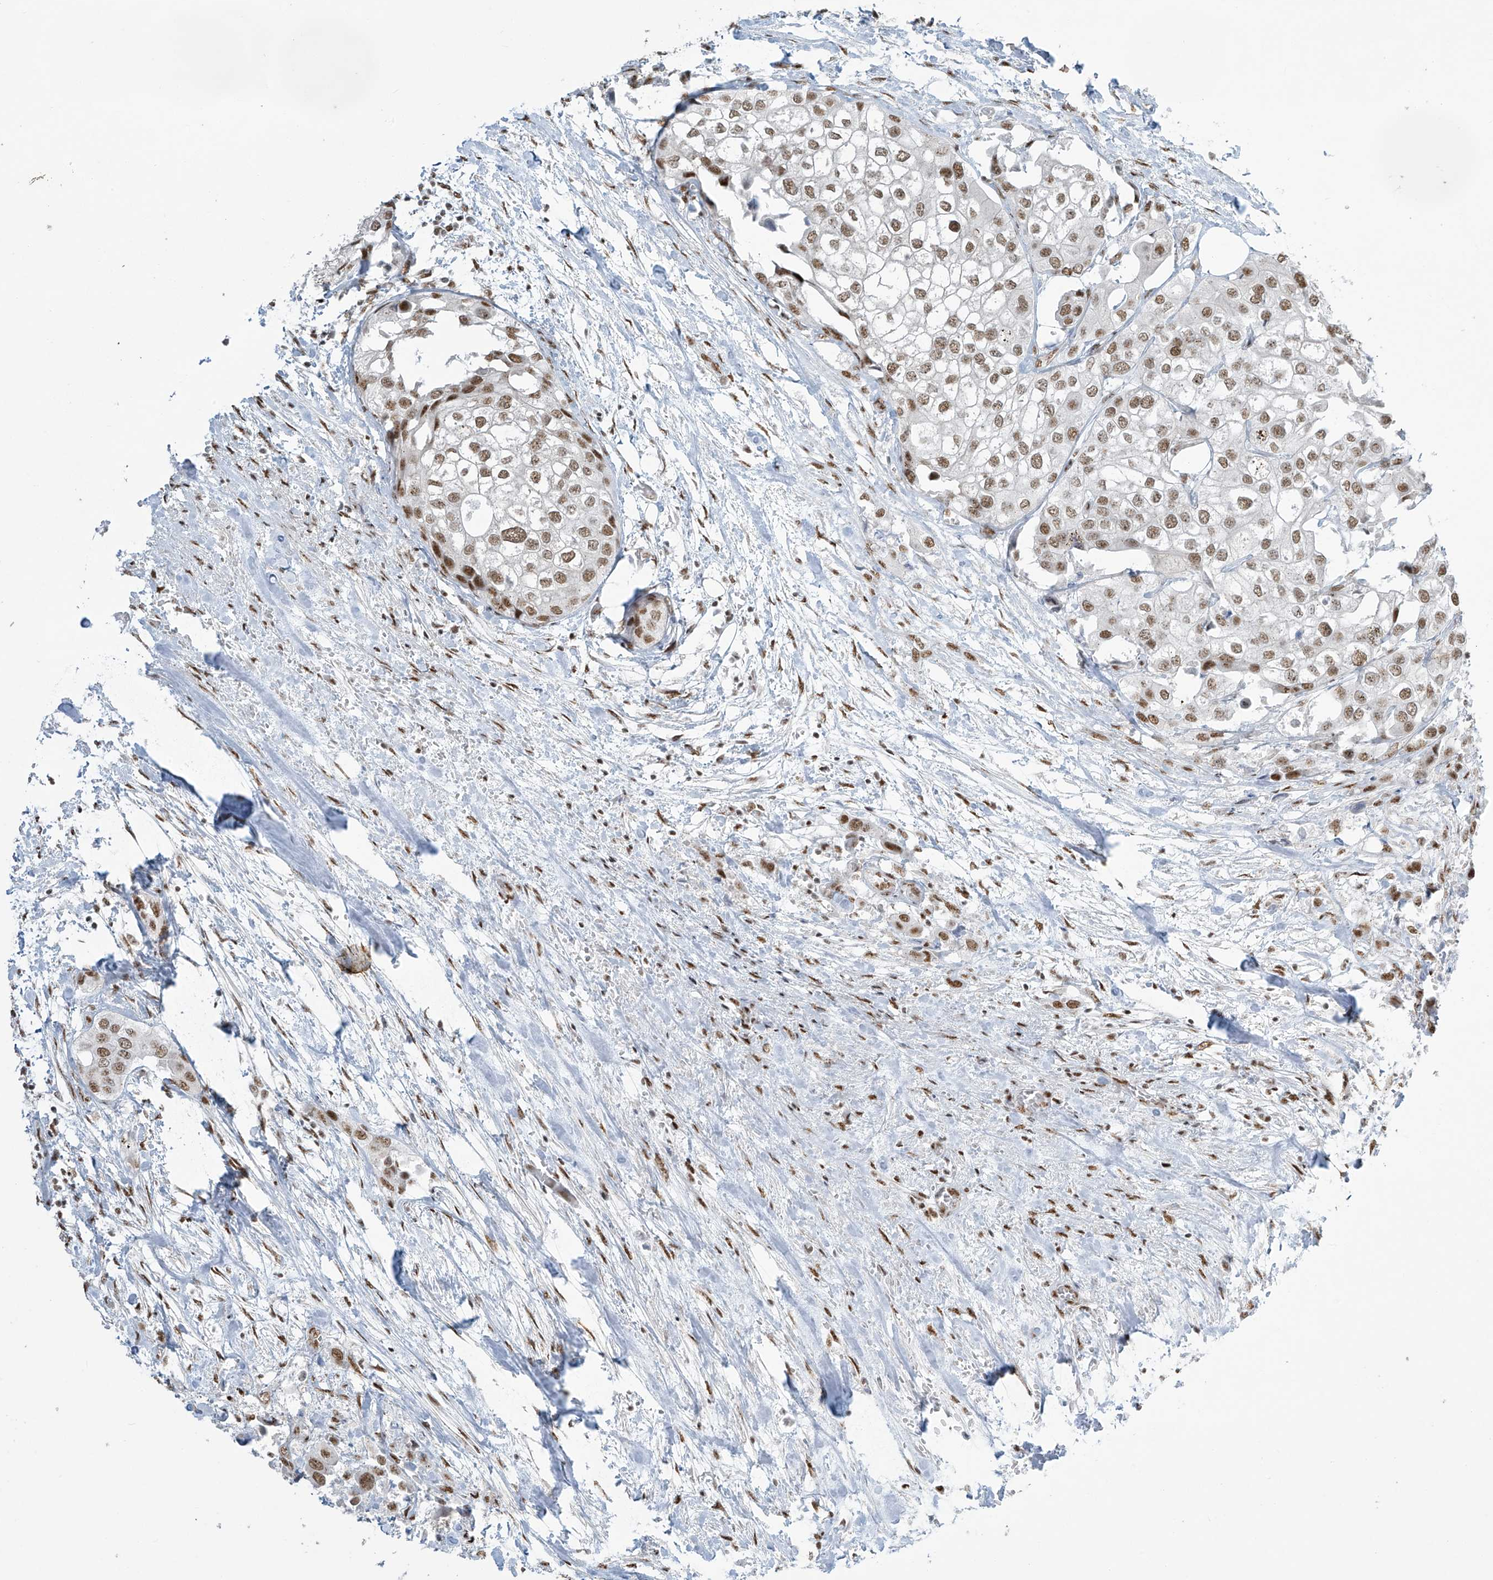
{"staining": {"intensity": "moderate", "quantity": ">75%", "location": "nuclear"}, "tissue": "urothelial cancer", "cell_type": "Tumor cells", "image_type": "cancer", "snomed": [{"axis": "morphology", "description": "Urothelial carcinoma, High grade"}, {"axis": "topography", "description": "Urinary bladder"}], "caption": "Moderate nuclear positivity for a protein is present in approximately >75% of tumor cells of urothelial cancer using IHC.", "gene": "MS4A6A", "patient": {"sex": "male", "age": 64}}